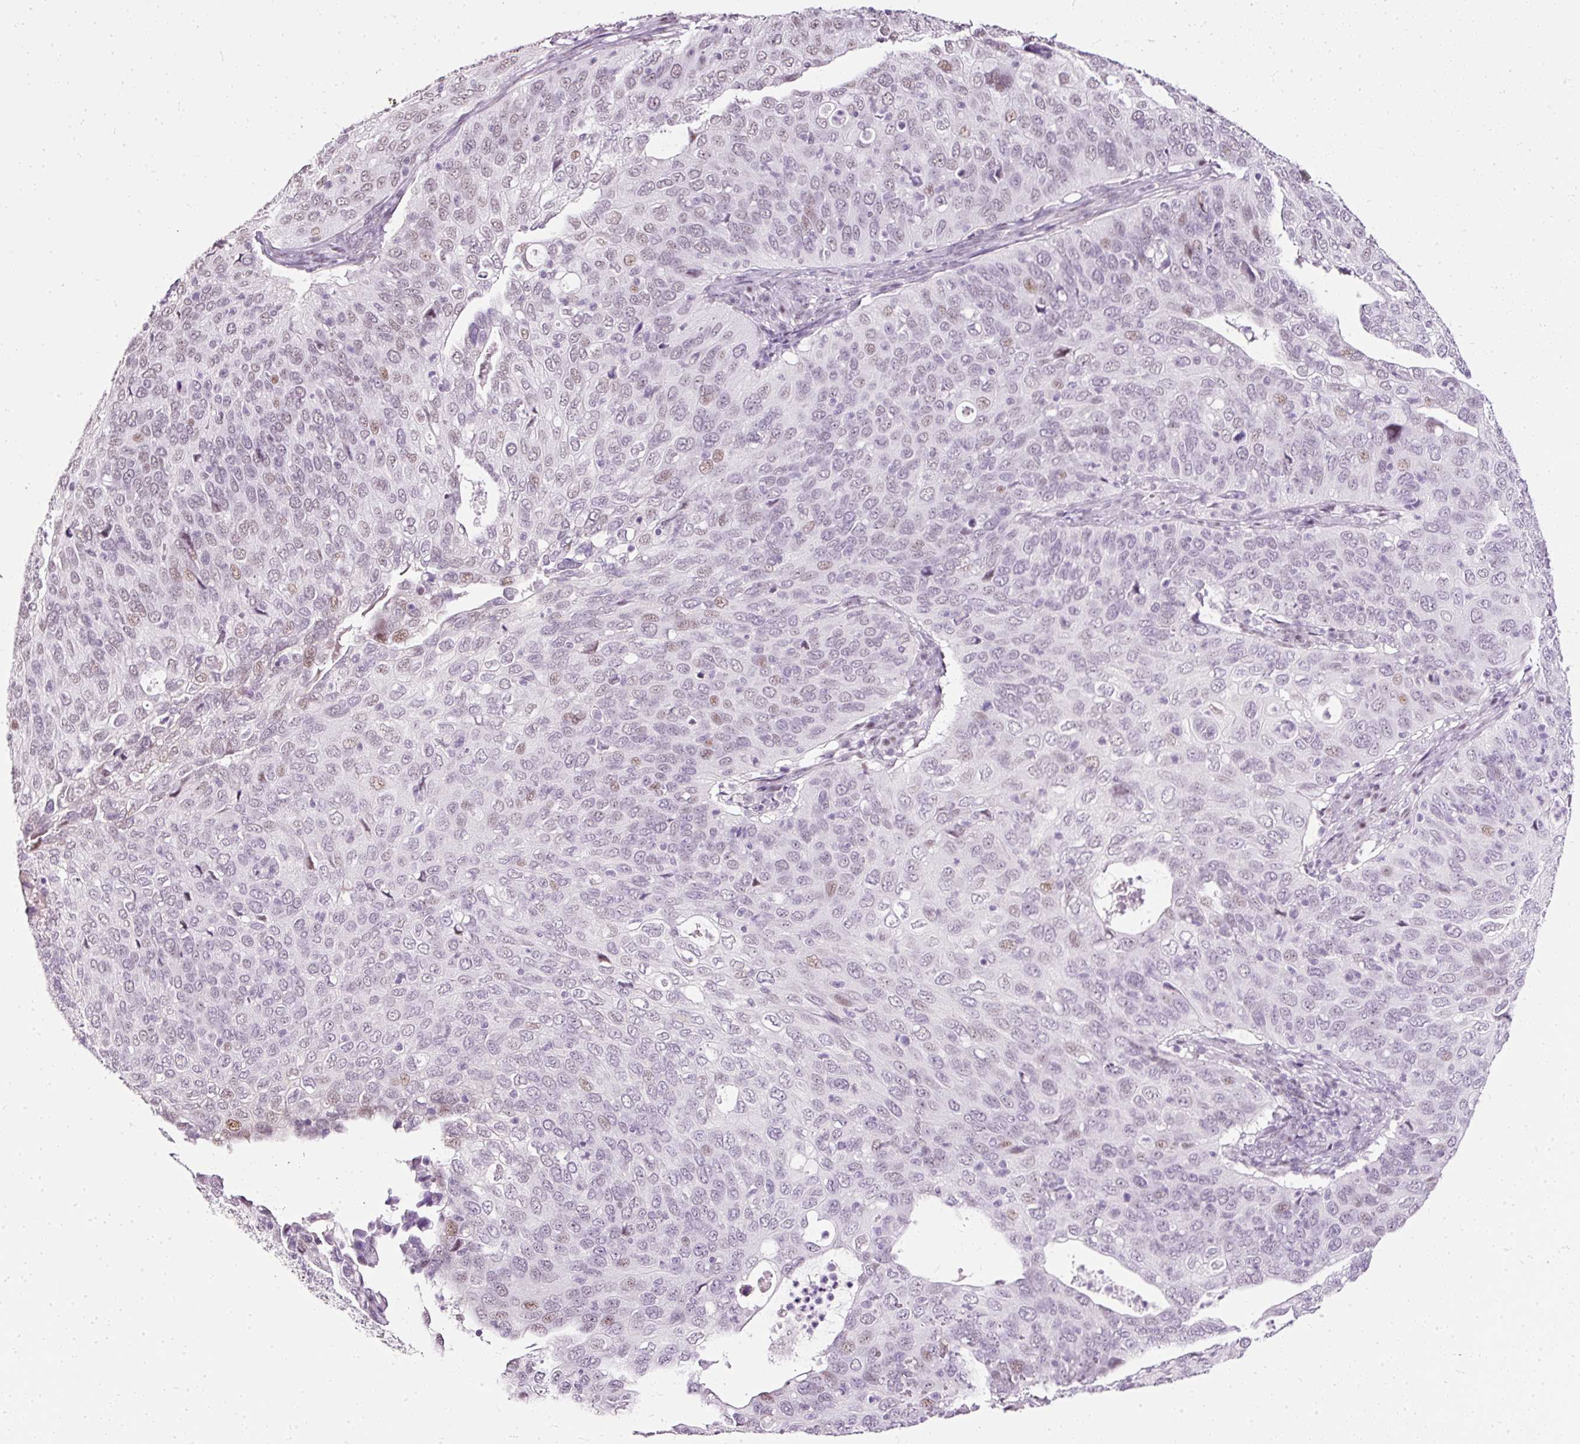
{"staining": {"intensity": "weak", "quantity": ">75%", "location": "nuclear"}, "tissue": "cervical cancer", "cell_type": "Tumor cells", "image_type": "cancer", "snomed": [{"axis": "morphology", "description": "Squamous cell carcinoma, NOS"}, {"axis": "topography", "description": "Cervix"}], "caption": "Protein analysis of cervical cancer tissue demonstrates weak nuclear staining in approximately >75% of tumor cells.", "gene": "PDE6B", "patient": {"sex": "female", "age": 36}}